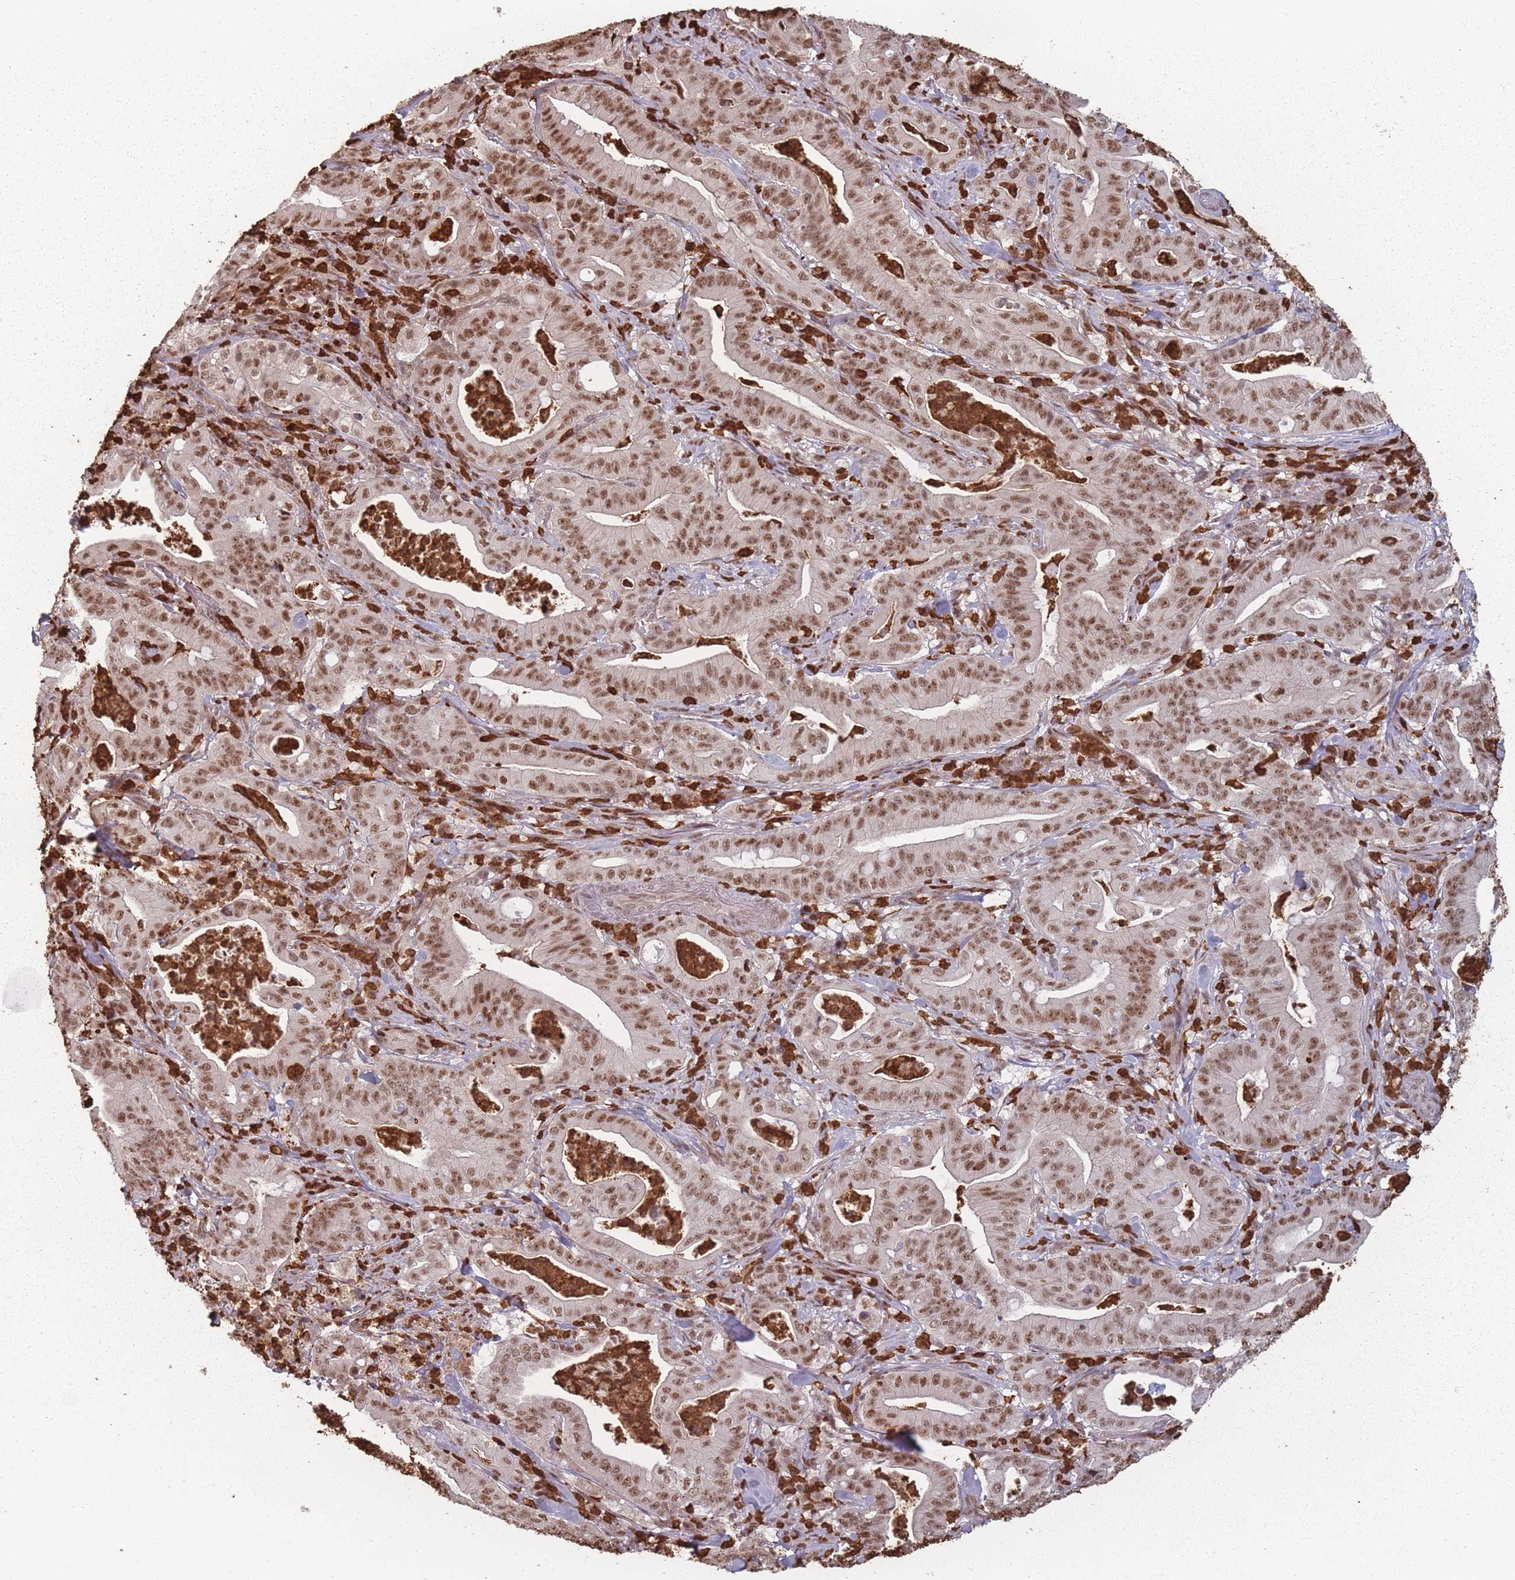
{"staining": {"intensity": "moderate", "quantity": ">75%", "location": "nuclear"}, "tissue": "pancreatic cancer", "cell_type": "Tumor cells", "image_type": "cancer", "snomed": [{"axis": "morphology", "description": "Adenocarcinoma, NOS"}, {"axis": "topography", "description": "Pancreas"}], "caption": "The immunohistochemical stain highlights moderate nuclear positivity in tumor cells of pancreatic adenocarcinoma tissue.", "gene": "WDR55", "patient": {"sex": "male", "age": 71}}